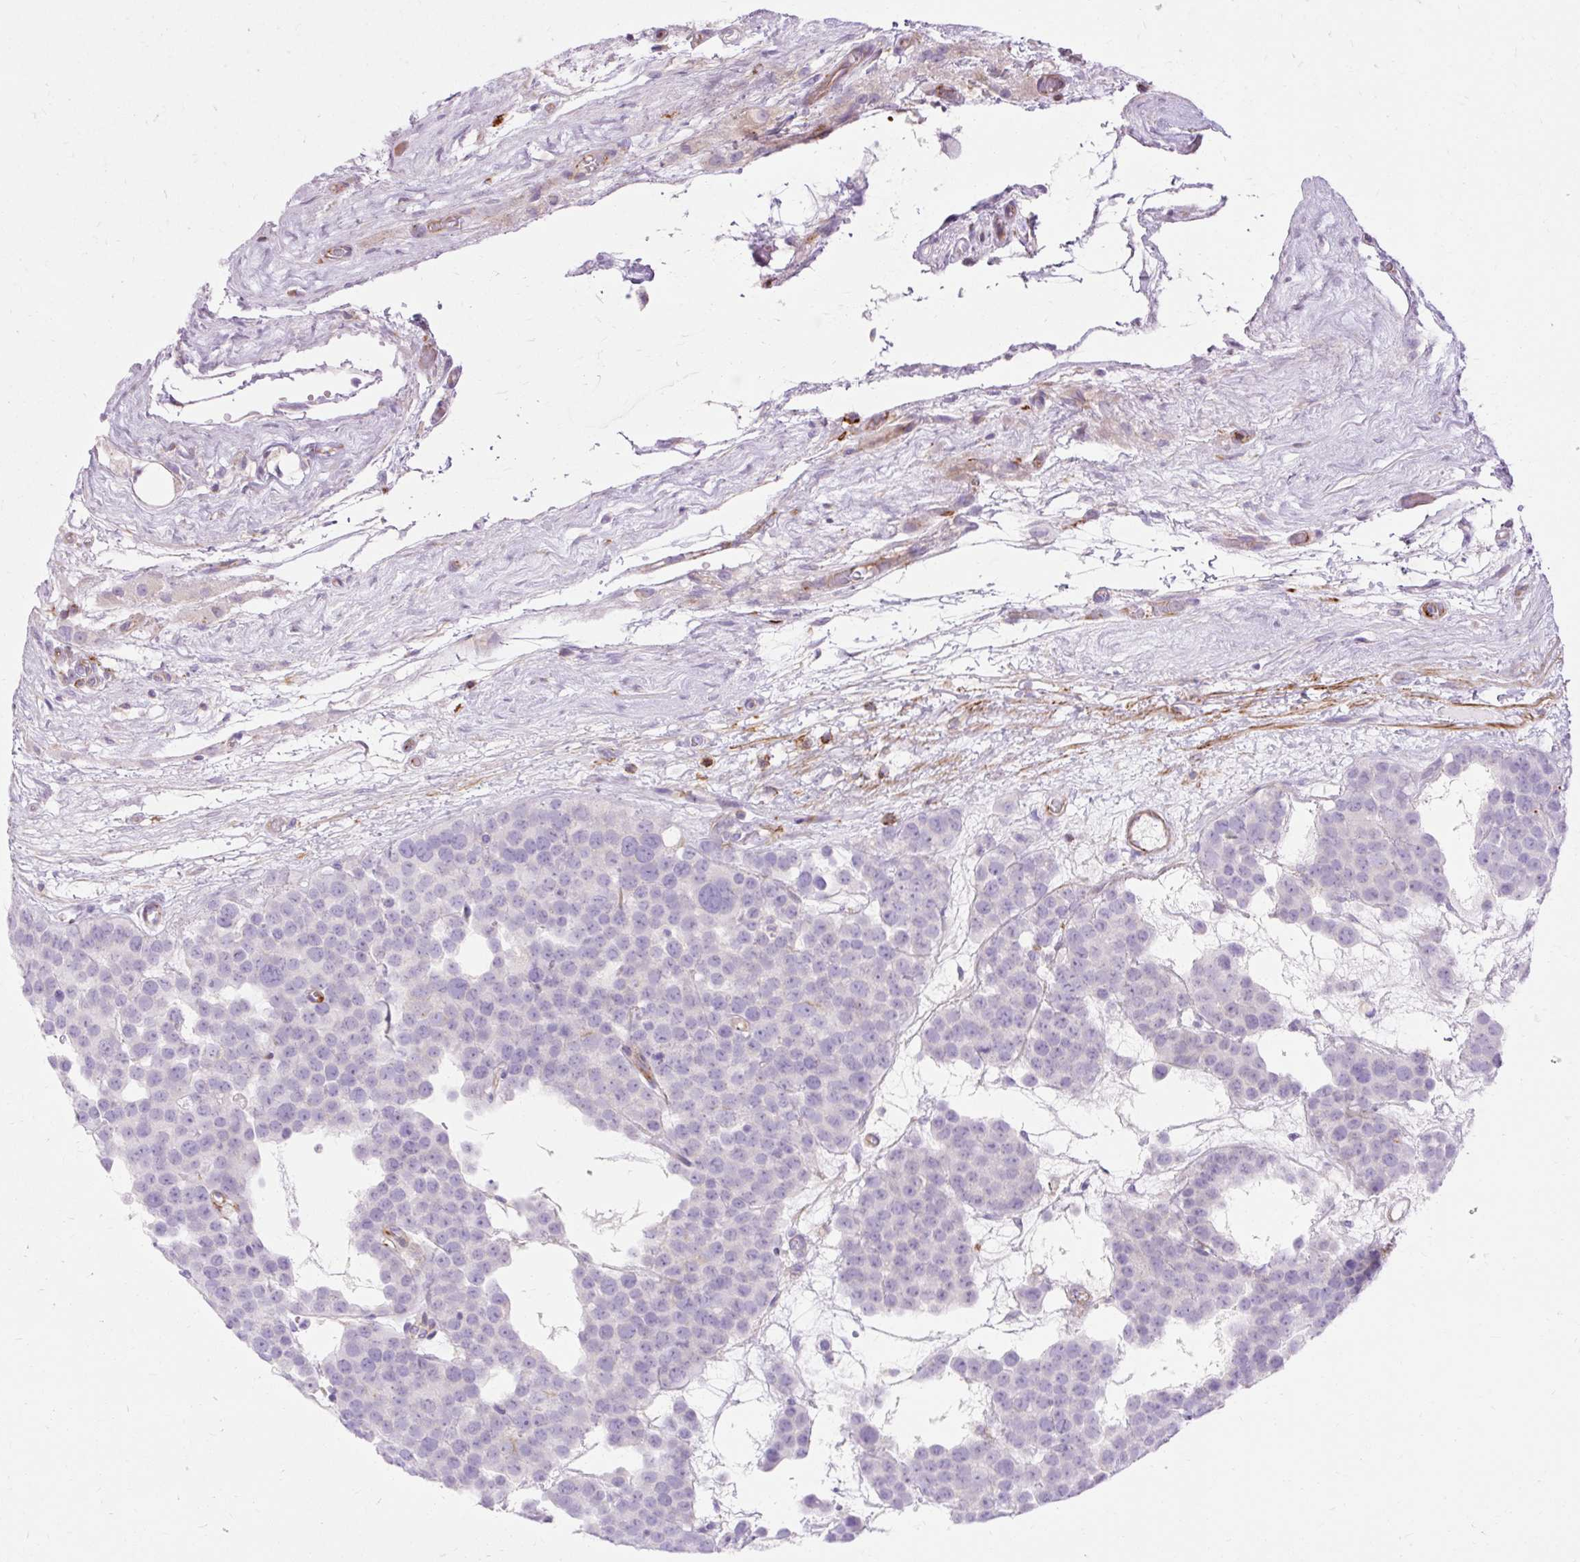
{"staining": {"intensity": "negative", "quantity": "none", "location": "none"}, "tissue": "testis cancer", "cell_type": "Tumor cells", "image_type": "cancer", "snomed": [{"axis": "morphology", "description": "Seminoma, NOS"}, {"axis": "topography", "description": "Testis"}], "caption": "Protein analysis of testis seminoma demonstrates no significant expression in tumor cells. Nuclei are stained in blue.", "gene": "CORO7-PAM16", "patient": {"sex": "male", "age": 71}}